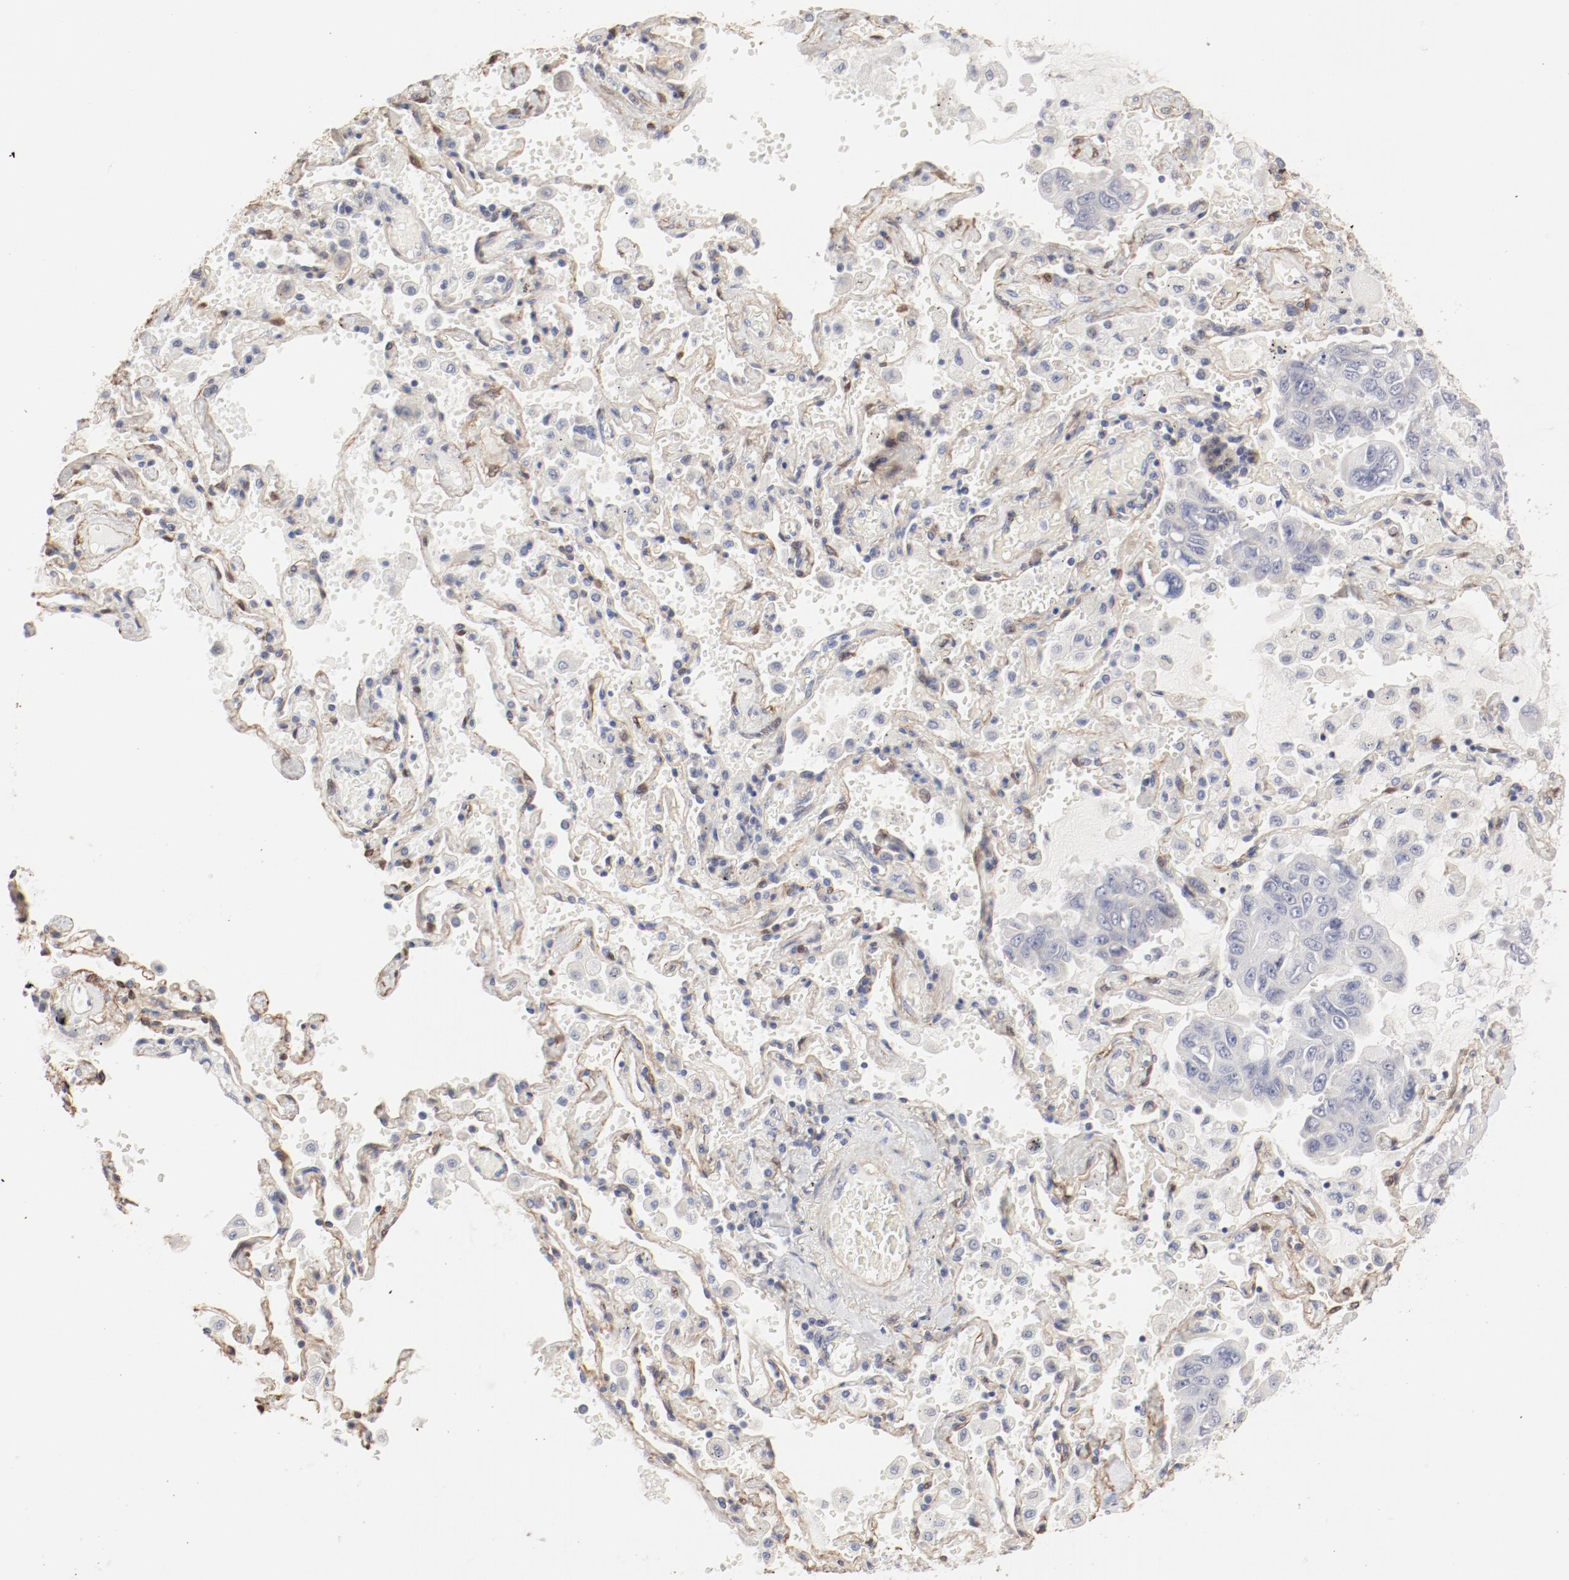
{"staining": {"intensity": "negative", "quantity": "none", "location": "none"}, "tissue": "lung cancer", "cell_type": "Tumor cells", "image_type": "cancer", "snomed": [{"axis": "morphology", "description": "Adenocarcinoma, NOS"}, {"axis": "topography", "description": "Lung"}], "caption": "DAB immunohistochemical staining of human adenocarcinoma (lung) displays no significant positivity in tumor cells.", "gene": "MAGED4", "patient": {"sex": "male", "age": 64}}